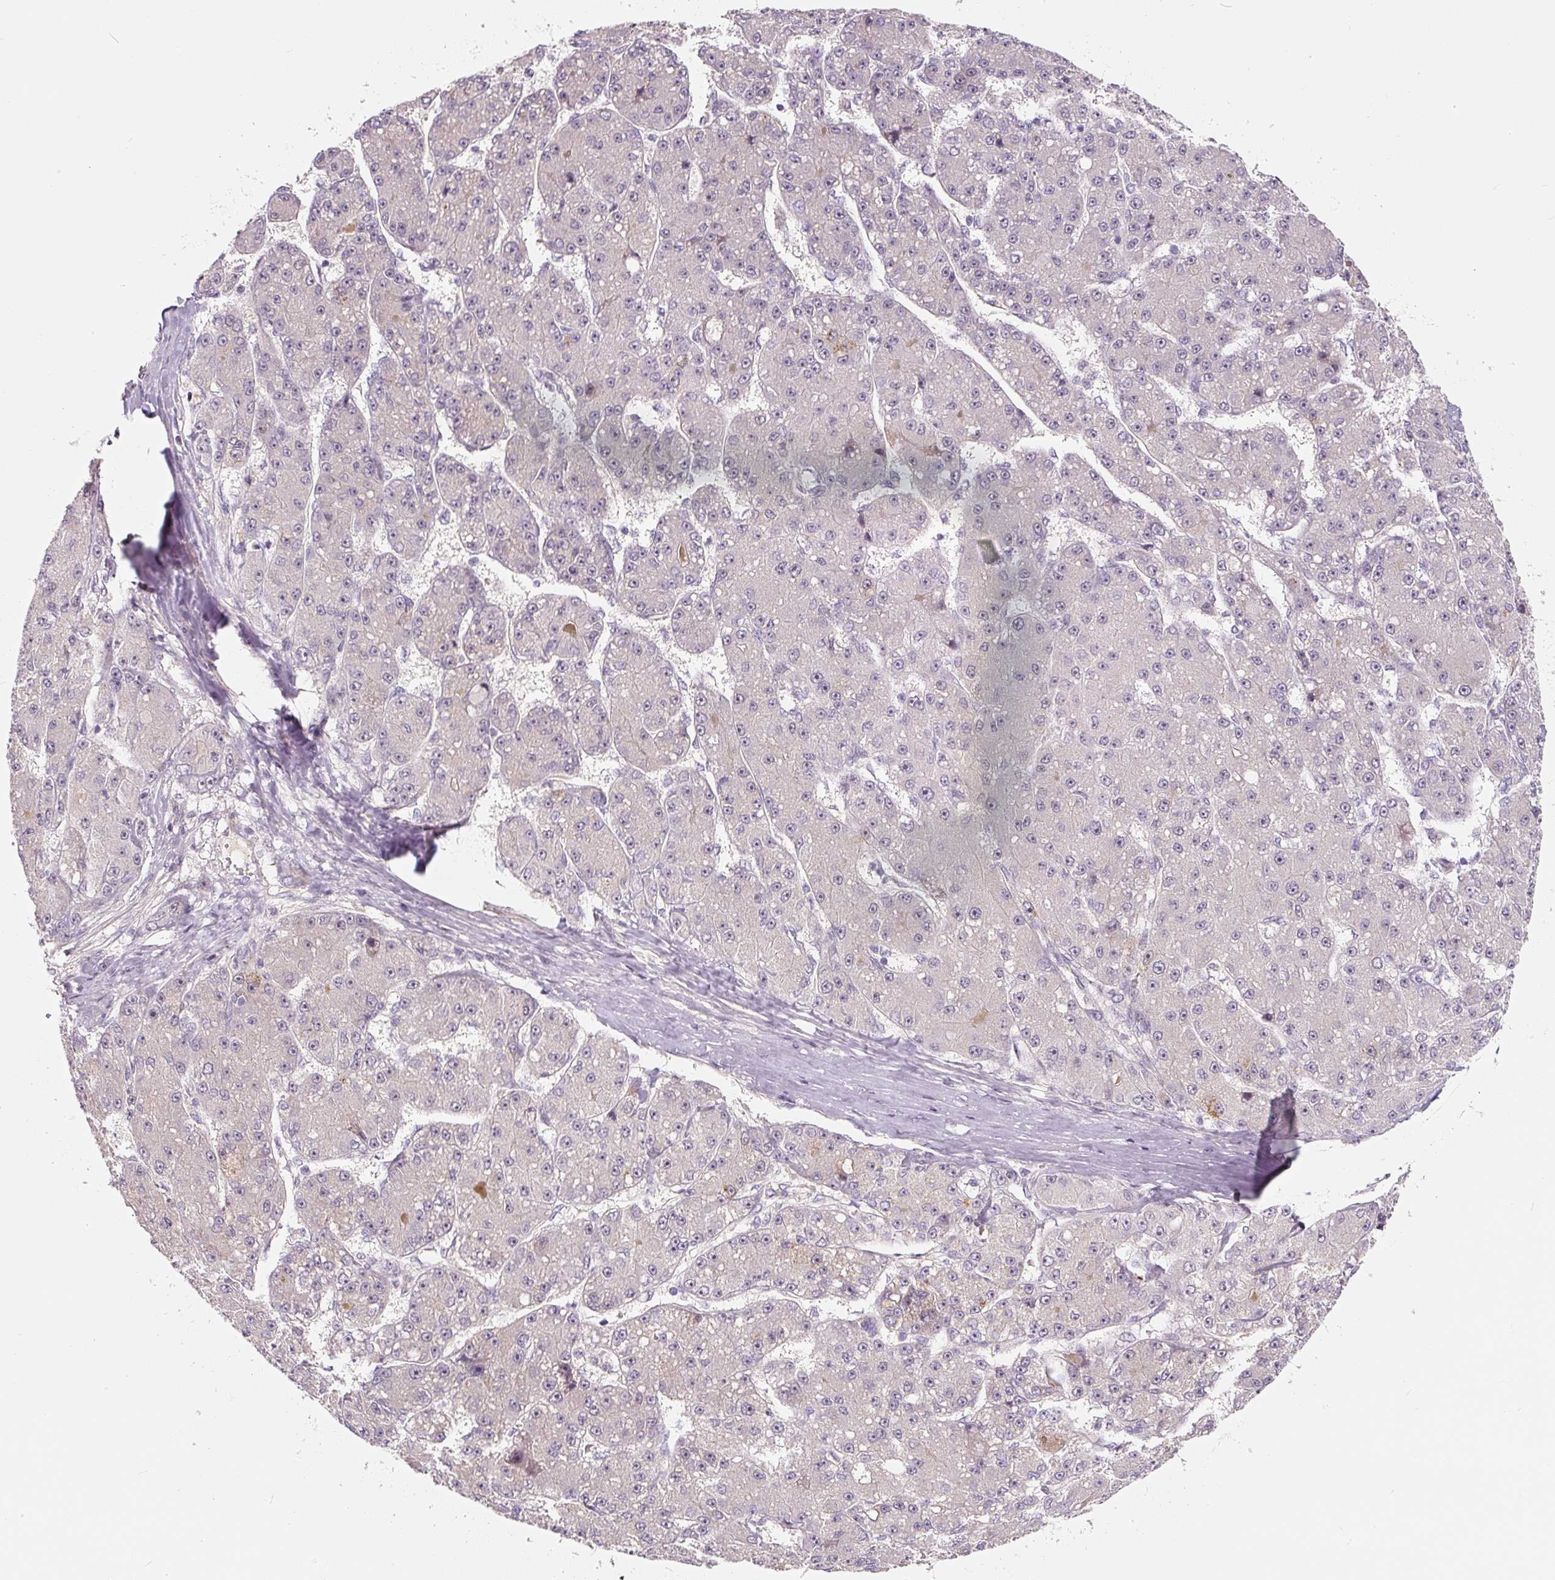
{"staining": {"intensity": "weak", "quantity": "<25%", "location": "nuclear"}, "tissue": "liver cancer", "cell_type": "Tumor cells", "image_type": "cancer", "snomed": [{"axis": "morphology", "description": "Carcinoma, Hepatocellular, NOS"}, {"axis": "topography", "description": "Liver"}], "caption": "Immunohistochemical staining of liver hepatocellular carcinoma exhibits no significant staining in tumor cells. Brightfield microscopy of immunohistochemistry (IHC) stained with DAB (3,3'-diaminobenzidine) (brown) and hematoxylin (blue), captured at high magnification.", "gene": "PWWP3B", "patient": {"sex": "male", "age": 67}}